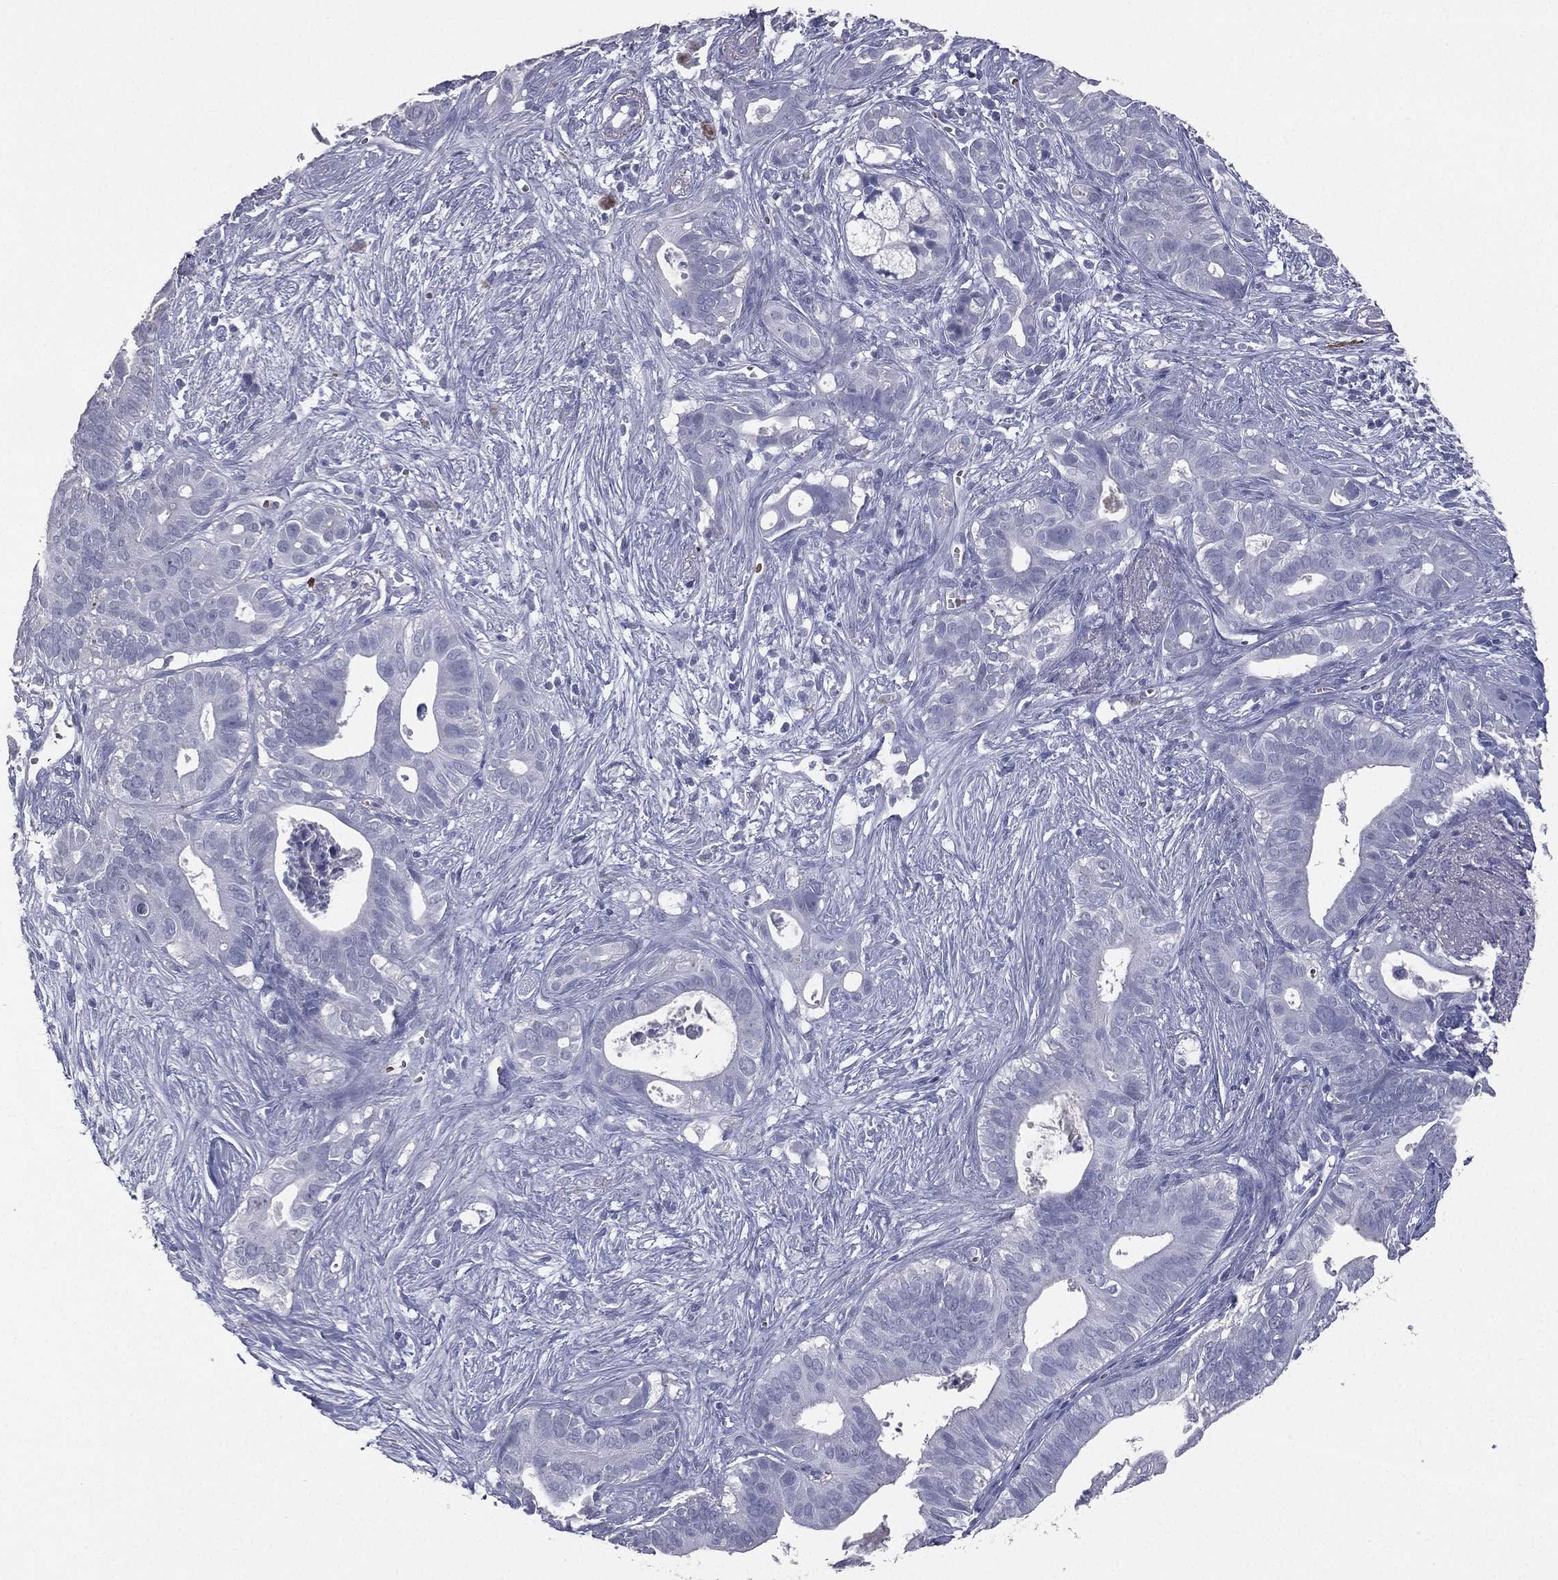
{"staining": {"intensity": "negative", "quantity": "none", "location": "none"}, "tissue": "pancreatic cancer", "cell_type": "Tumor cells", "image_type": "cancer", "snomed": [{"axis": "morphology", "description": "Adenocarcinoma, NOS"}, {"axis": "topography", "description": "Pancreas"}], "caption": "IHC photomicrograph of neoplastic tissue: human pancreatic adenocarcinoma stained with DAB shows no significant protein staining in tumor cells.", "gene": "ESX1", "patient": {"sex": "male", "age": 61}}